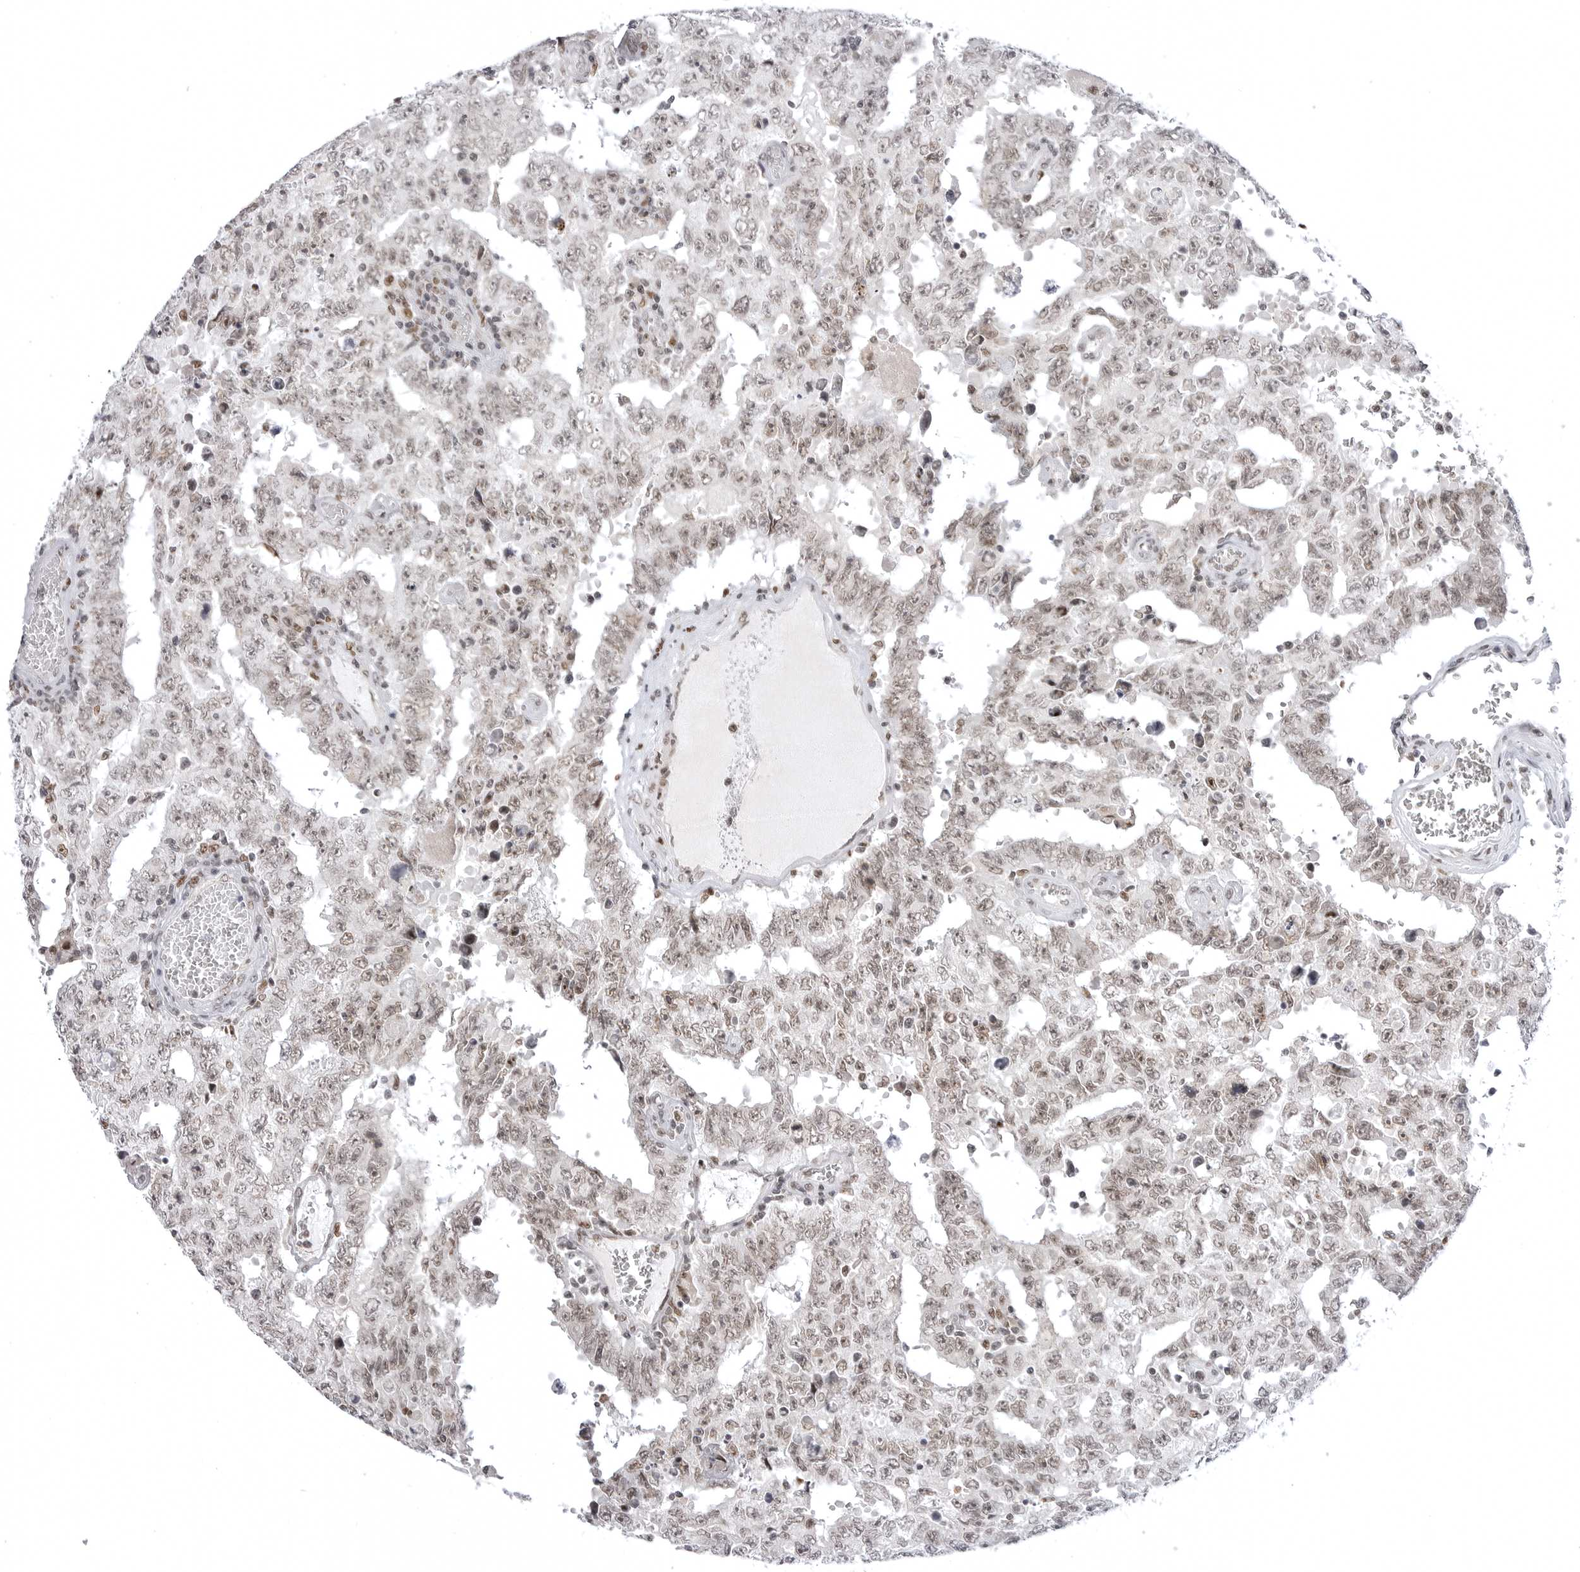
{"staining": {"intensity": "weak", "quantity": "25%-75%", "location": "nuclear"}, "tissue": "testis cancer", "cell_type": "Tumor cells", "image_type": "cancer", "snomed": [{"axis": "morphology", "description": "Carcinoma, Embryonal, NOS"}, {"axis": "topography", "description": "Testis"}], "caption": "Immunohistochemistry (IHC) of human testis cancer (embryonal carcinoma) reveals low levels of weak nuclear expression in about 25%-75% of tumor cells.", "gene": "PTK2B", "patient": {"sex": "male", "age": 26}}